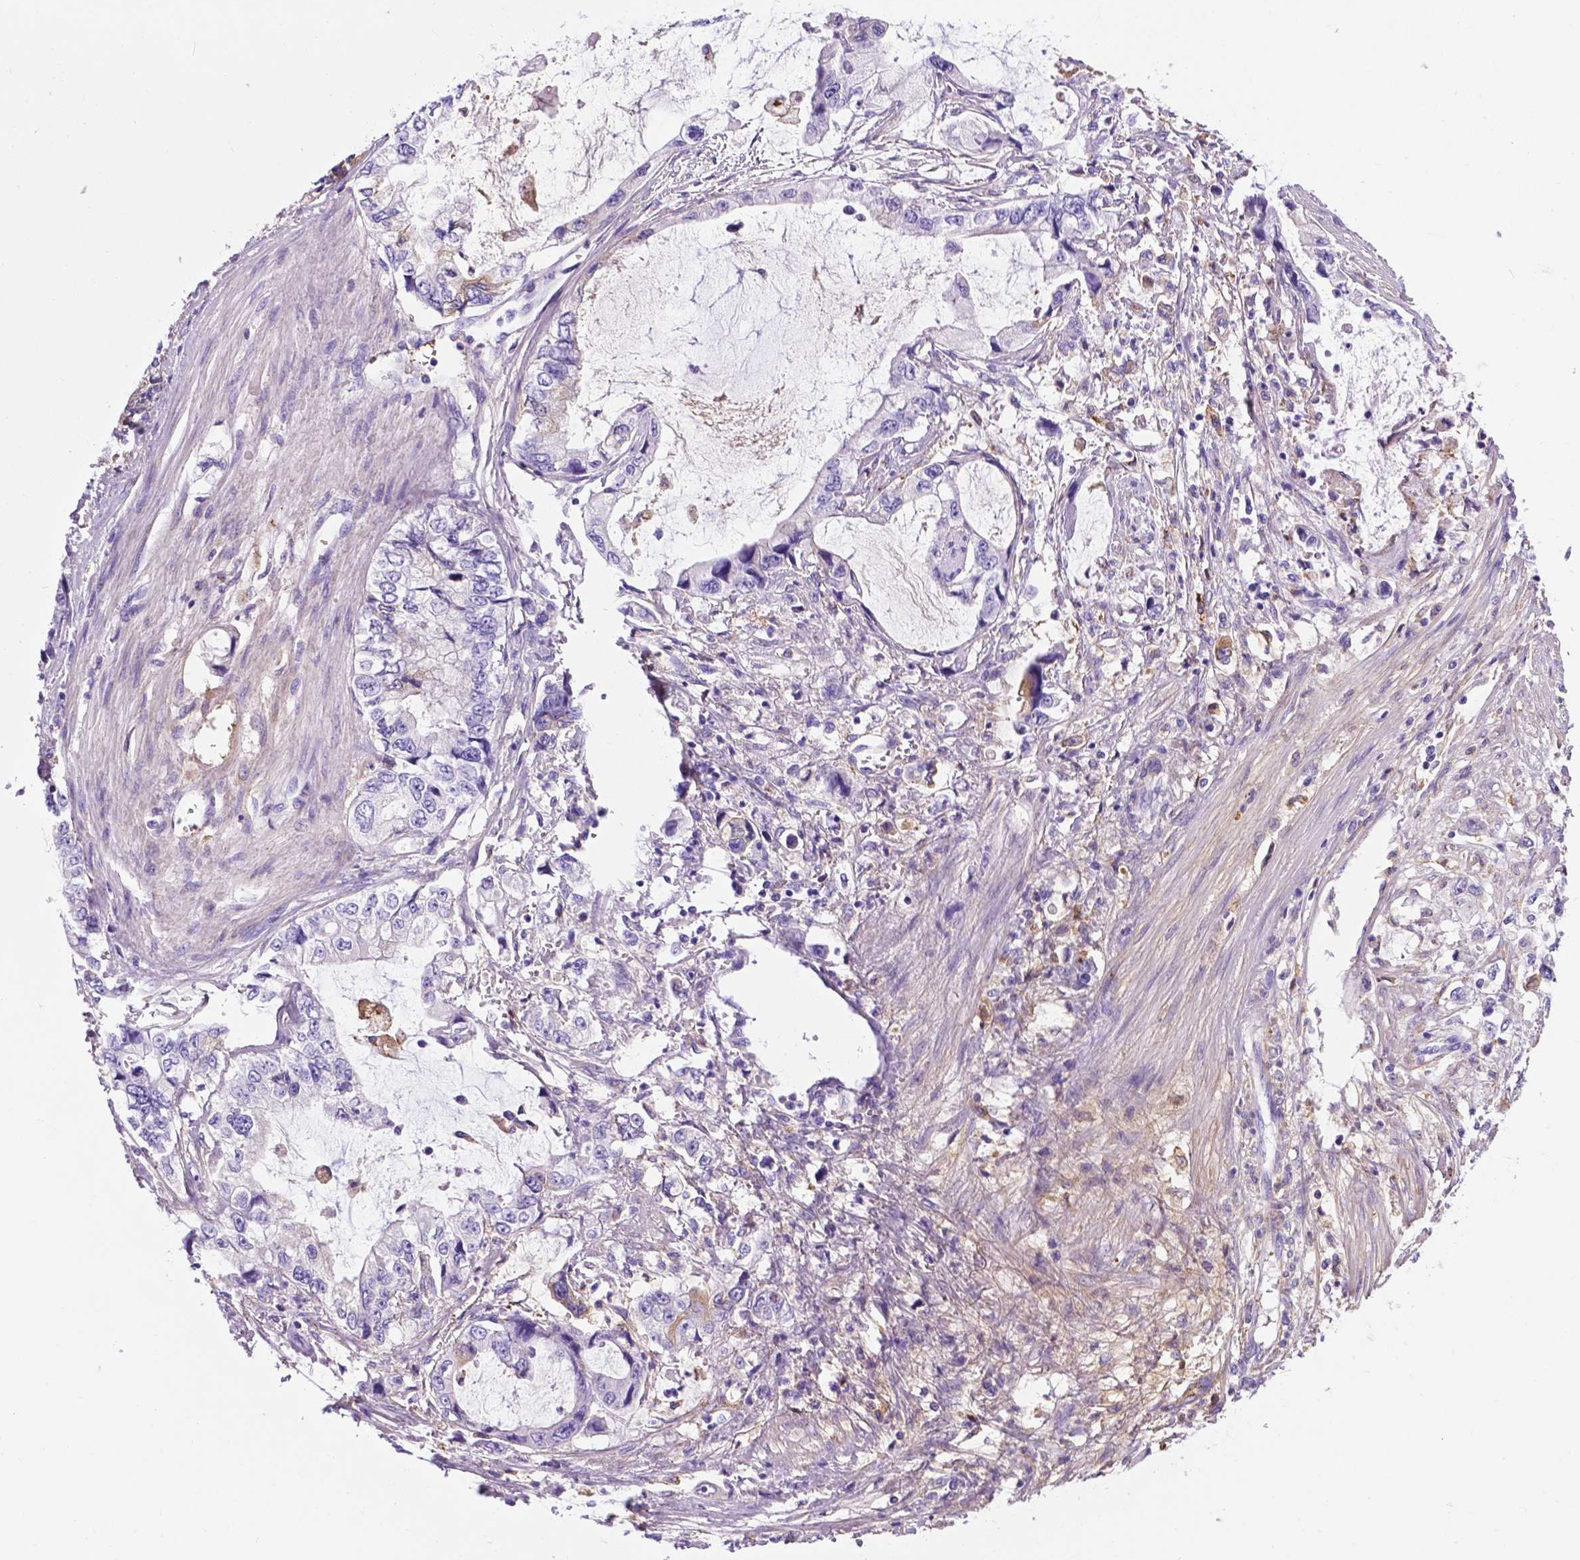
{"staining": {"intensity": "negative", "quantity": "none", "location": "none"}, "tissue": "stomach cancer", "cell_type": "Tumor cells", "image_type": "cancer", "snomed": [{"axis": "morphology", "description": "Adenocarcinoma, NOS"}, {"axis": "topography", "description": "Pancreas"}, {"axis": "topography", "description": "Stomach, upper"}, {"axis": "topography", "description": "Stomach"}], "caption": "Immunohistochemistry of human adenocarcinoma (stomach) shows no staining in tumor cells.", "gene": "APOE", "patient": {"sex": "male", "age": 77}}